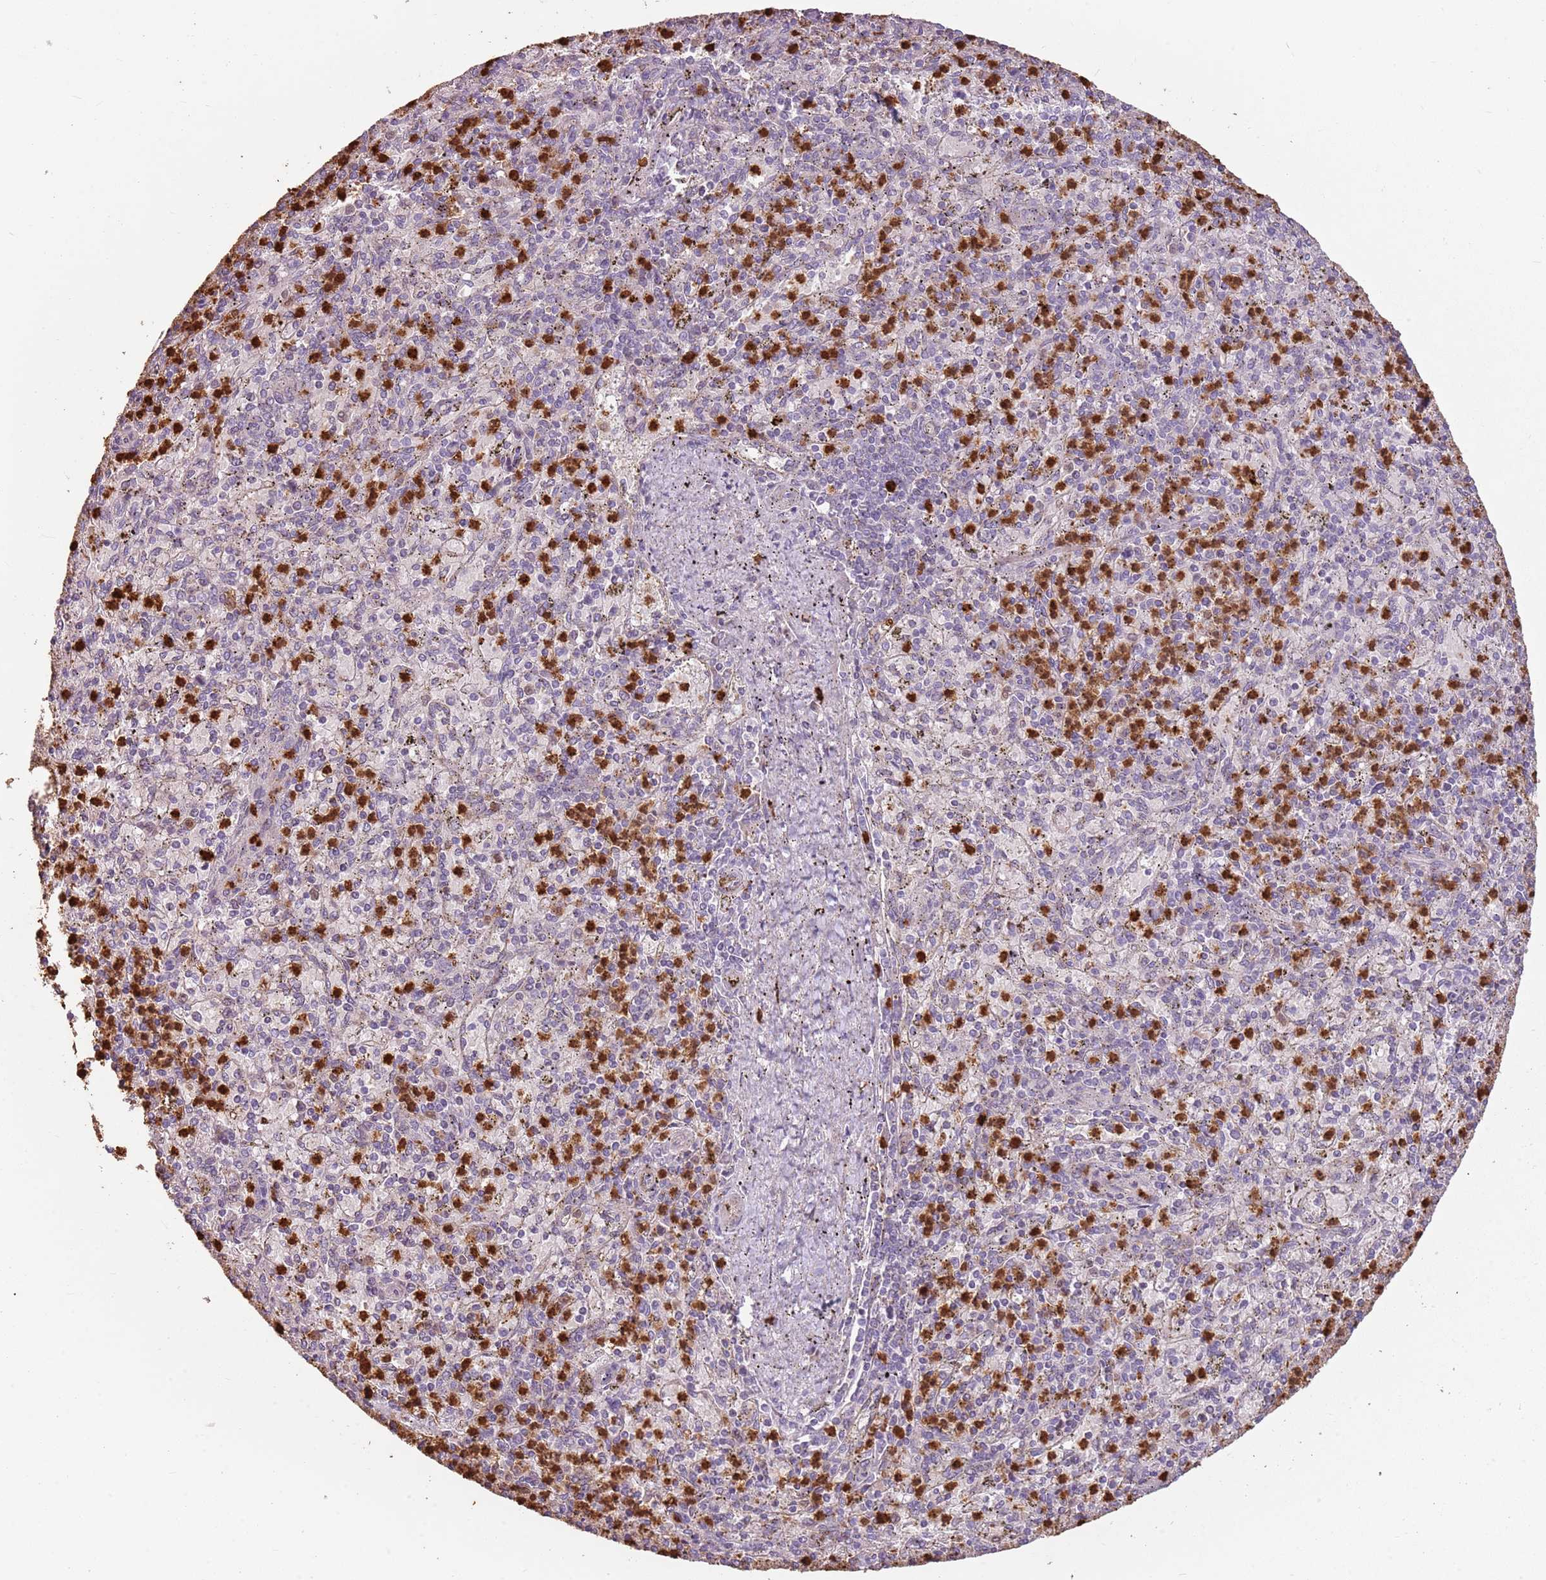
{"staining": {"intensity": "strong", "quantity": "<25%", "location": "cytoplasmic/membranous"}, "tissue": "spleen", "cell_type": "Cells in red pulp", "image_type": "normal", "snomed": [{"axis": "morphology", "description": "Normal tissue, NOS"}, {"axis": "topography", "description": "Spleen"}], "caption": "IHC histopathology image of normal human spleen stained for a protein (brown), which shows medium levels of strong cytoplasmic/membranous positivity in approximately <25% of cells in red pulp.", "gene": "SPAG4", "patient": {"sex": "male", "age": 72}}